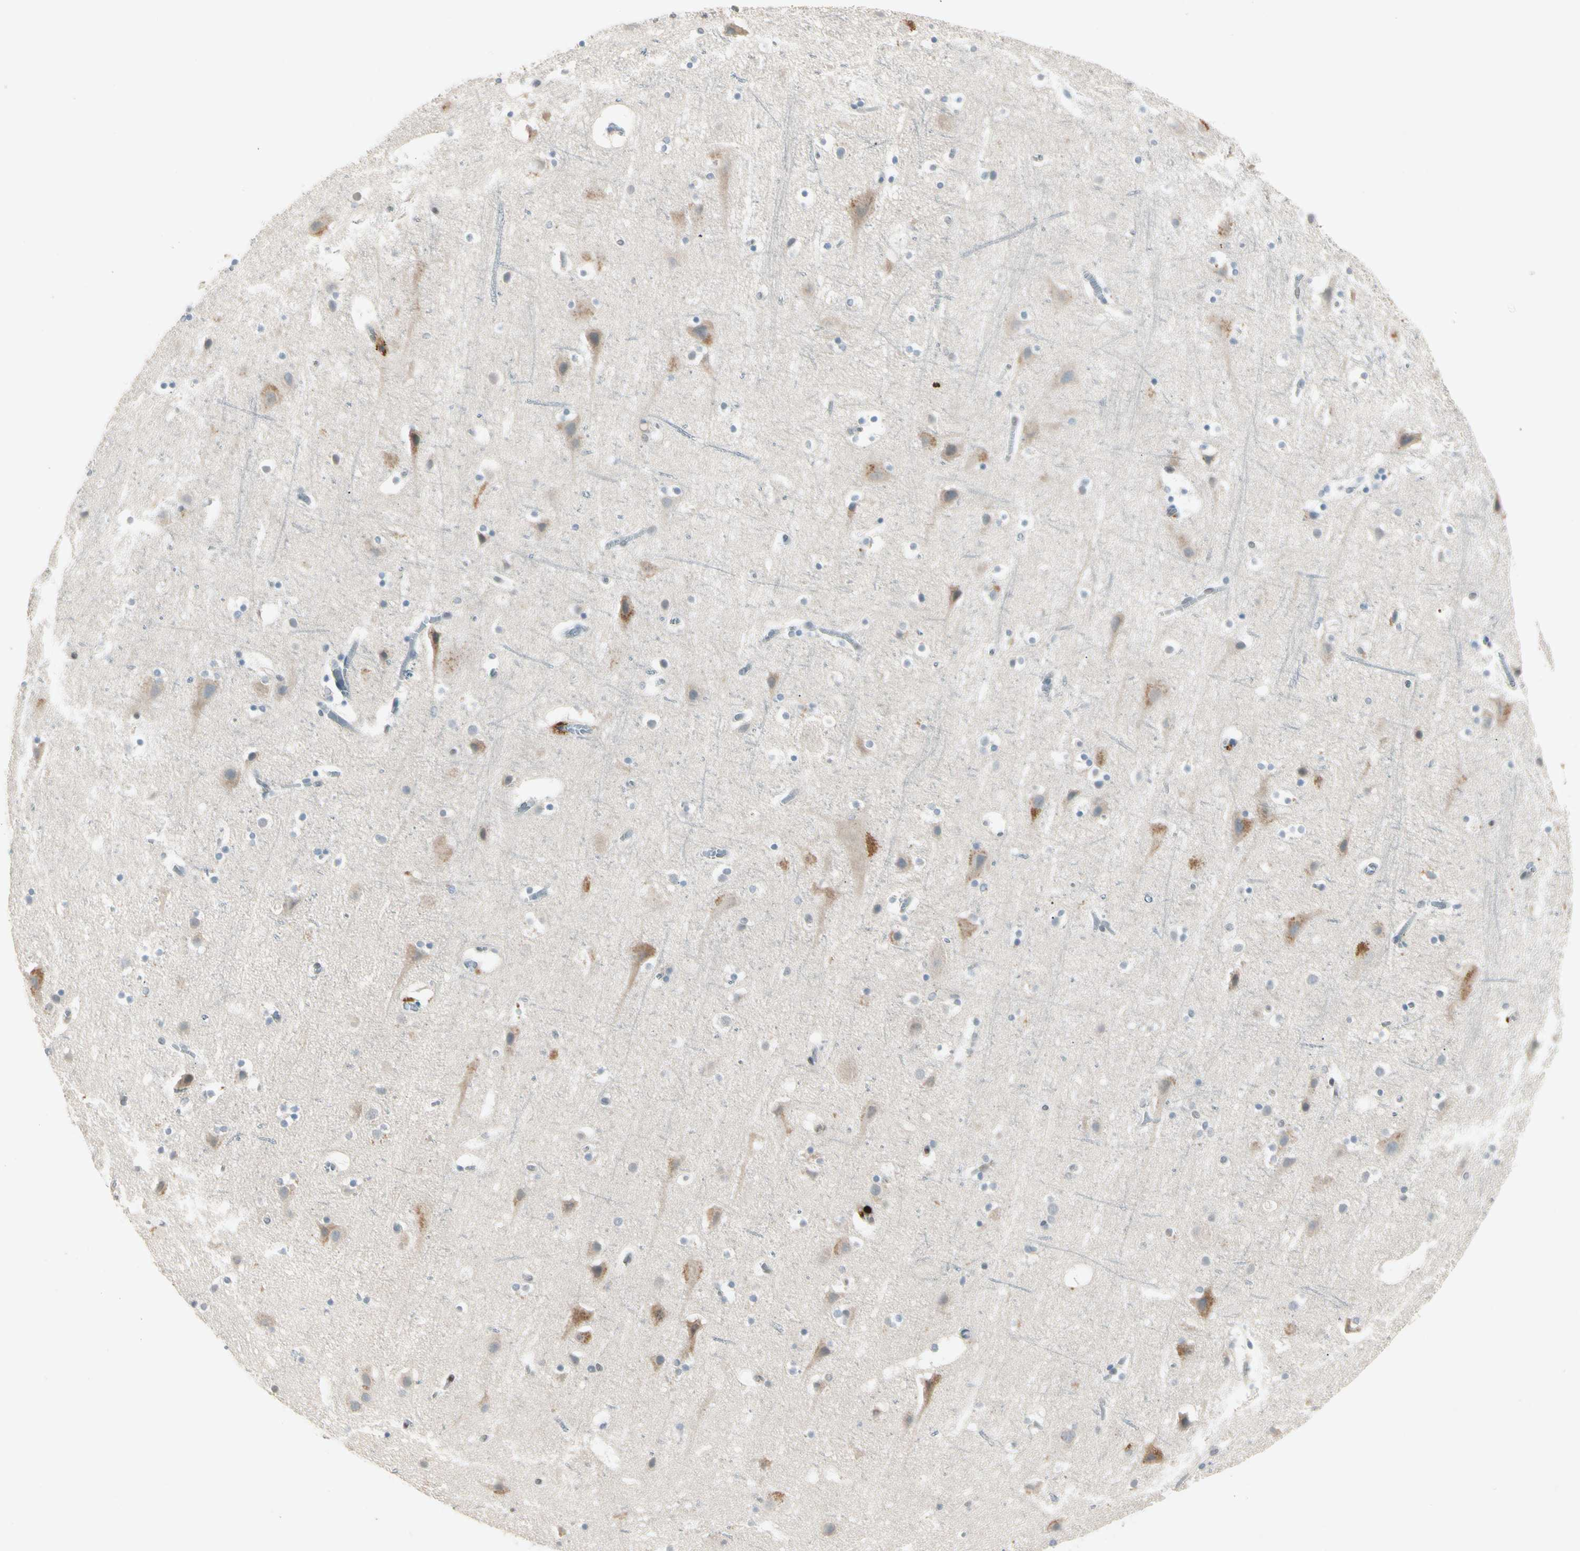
{"staining": {"intensity": "negative", "quantity": "none", "location": "none"}, "tissue": "cerebral cortex", "cell_type": "Endothelial cells", "image_type": "normal", "snomed": [{"axis": "morphology", "description": "Normal tissue, NOS"}, {"axis": "topography", "description": "Cerebral cortex"}], "caption": "Immunohistochemistry of normal cerebral cortex shows no expression in endothelial cells.", "gene": "IL1R1", "patient": {"sex": "male", "age": 45}}